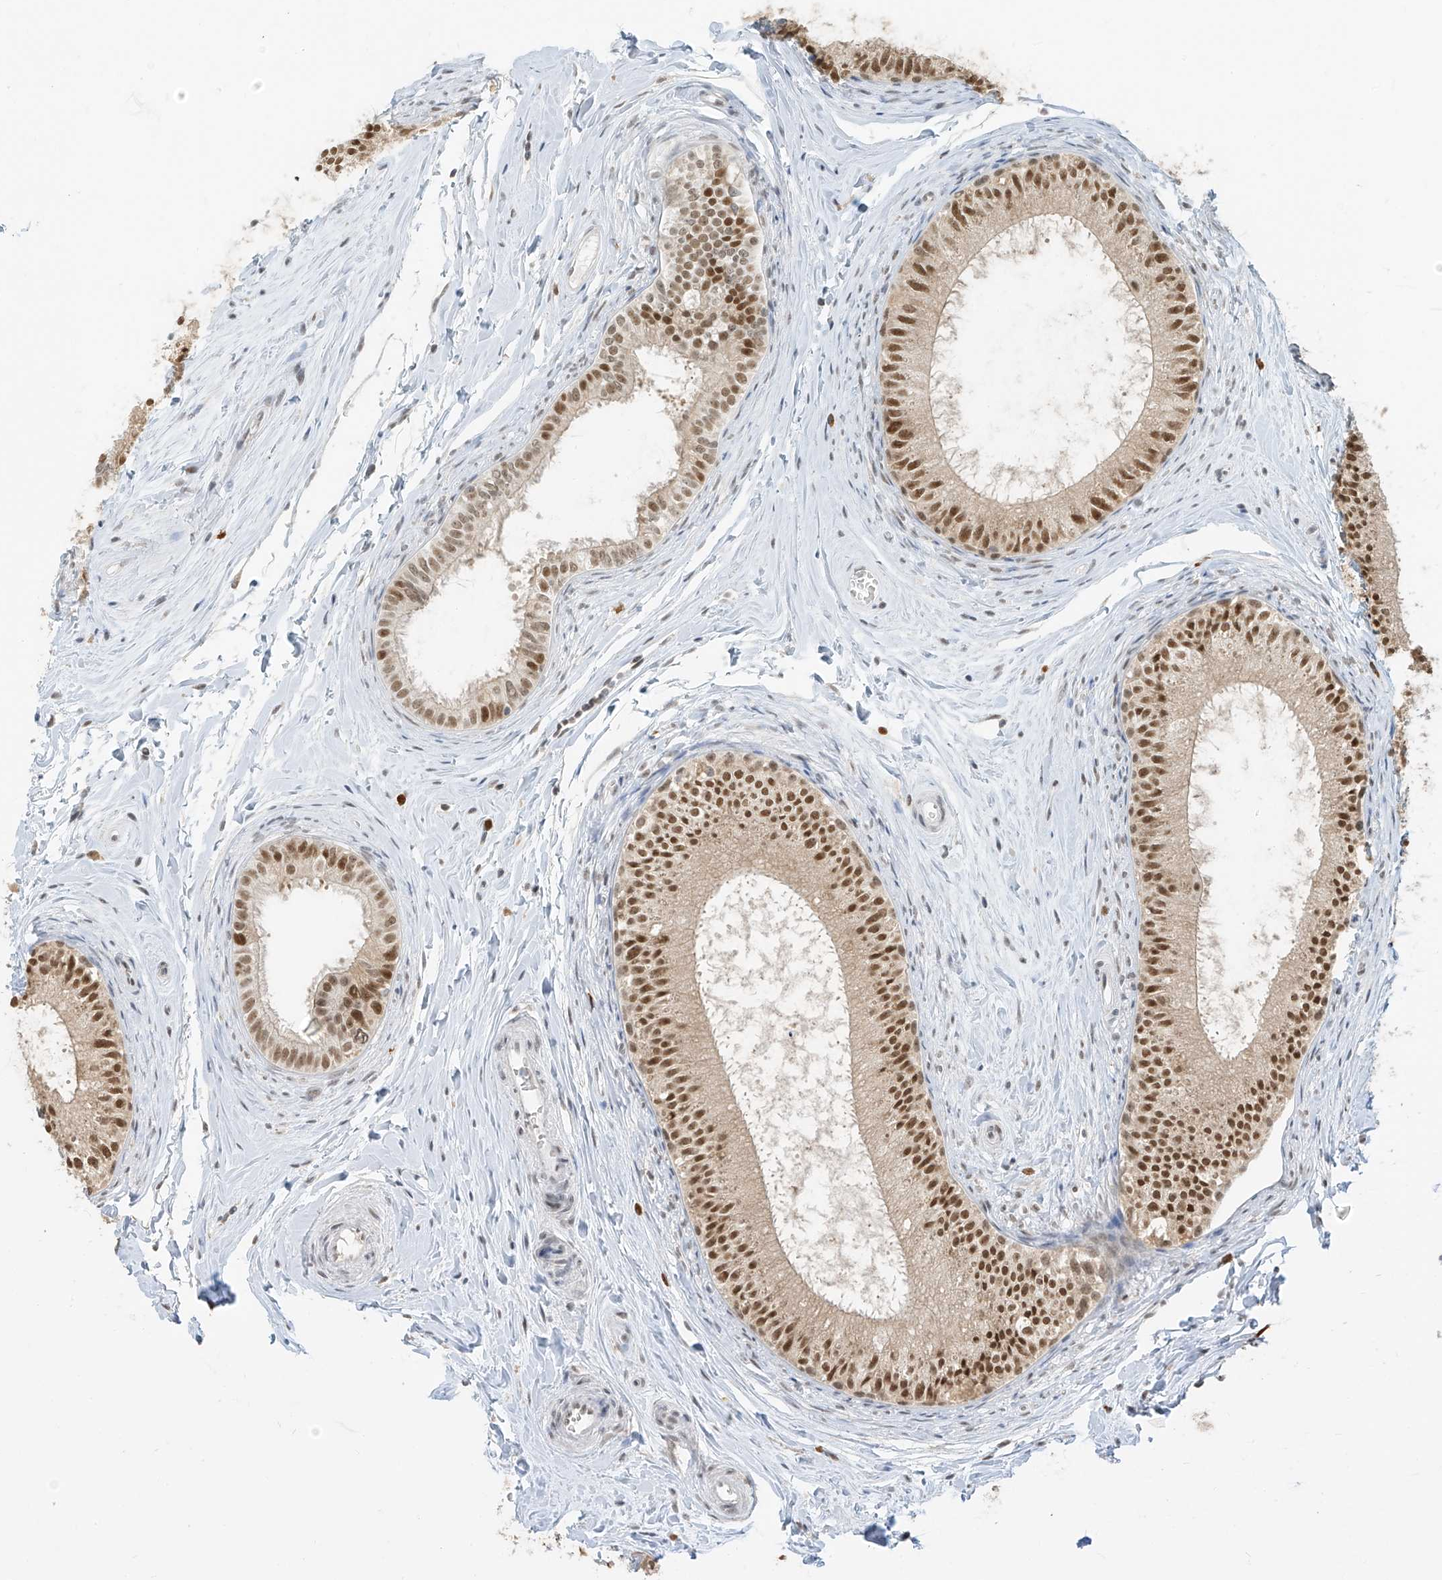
{"staining": {"intensity": "moderate", "quantity": ">75%", "location": "nuclear"}, "tissue": "epididymis", "cell_type": "Glandular cells", "image_type": "normal", "snomed": [{"axis": "morphology", "description": "Normal tissue, NOS"}, {"axis": "topography", "description": "Epididymis"}], "caption": "This histopathology image exhibits immunohistochemistry staining of normal epididymis, with medium moderate nuclear positivity in about >75% of glandular cells.", "gene": "ZMYM2", "patient": {"sex": "male", "age": 34}}